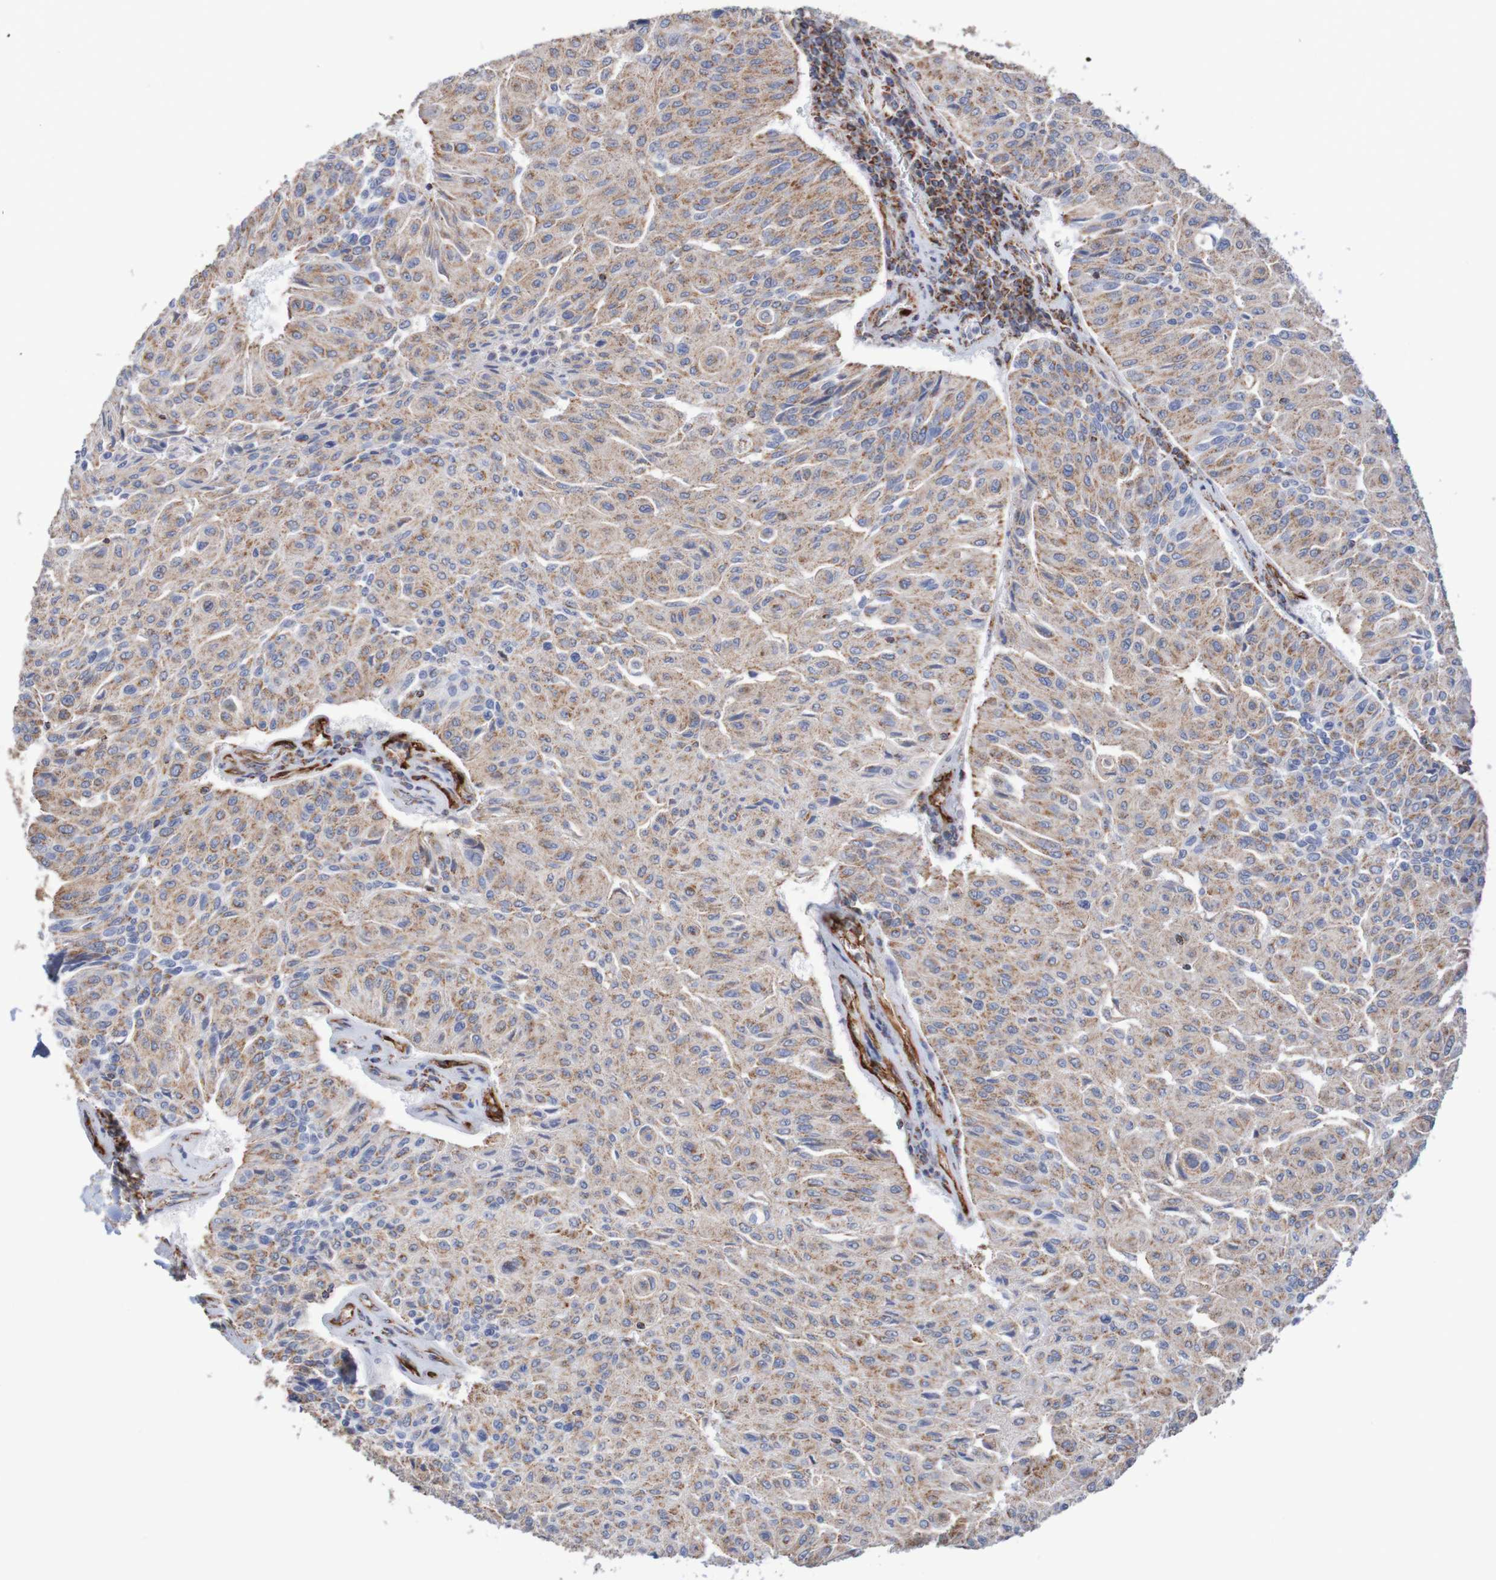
{"staining": {"intensity": "weak", "quantity": ">75%", "location": "cytoplasmic/membranous"}, "tissue": "urothelial cancer", "cell_type": "Tumor cells", "image_type": "cancer", "snomed": [{"axis": "morphology", "description": "Urothelial carcinoma, High grade"}, {"axis": "topography", "description": "Urinary bladder"}], "caption": "High-power microscopy captured an immunohistochemistry histopathology image of high-grade urothelial carcinoma, revealing weak cytoplasmic/membranous staining in approximately >75% of tumor cells.", "gene": "MMEL1", "patient": {"sex": "male", "age": 66}}